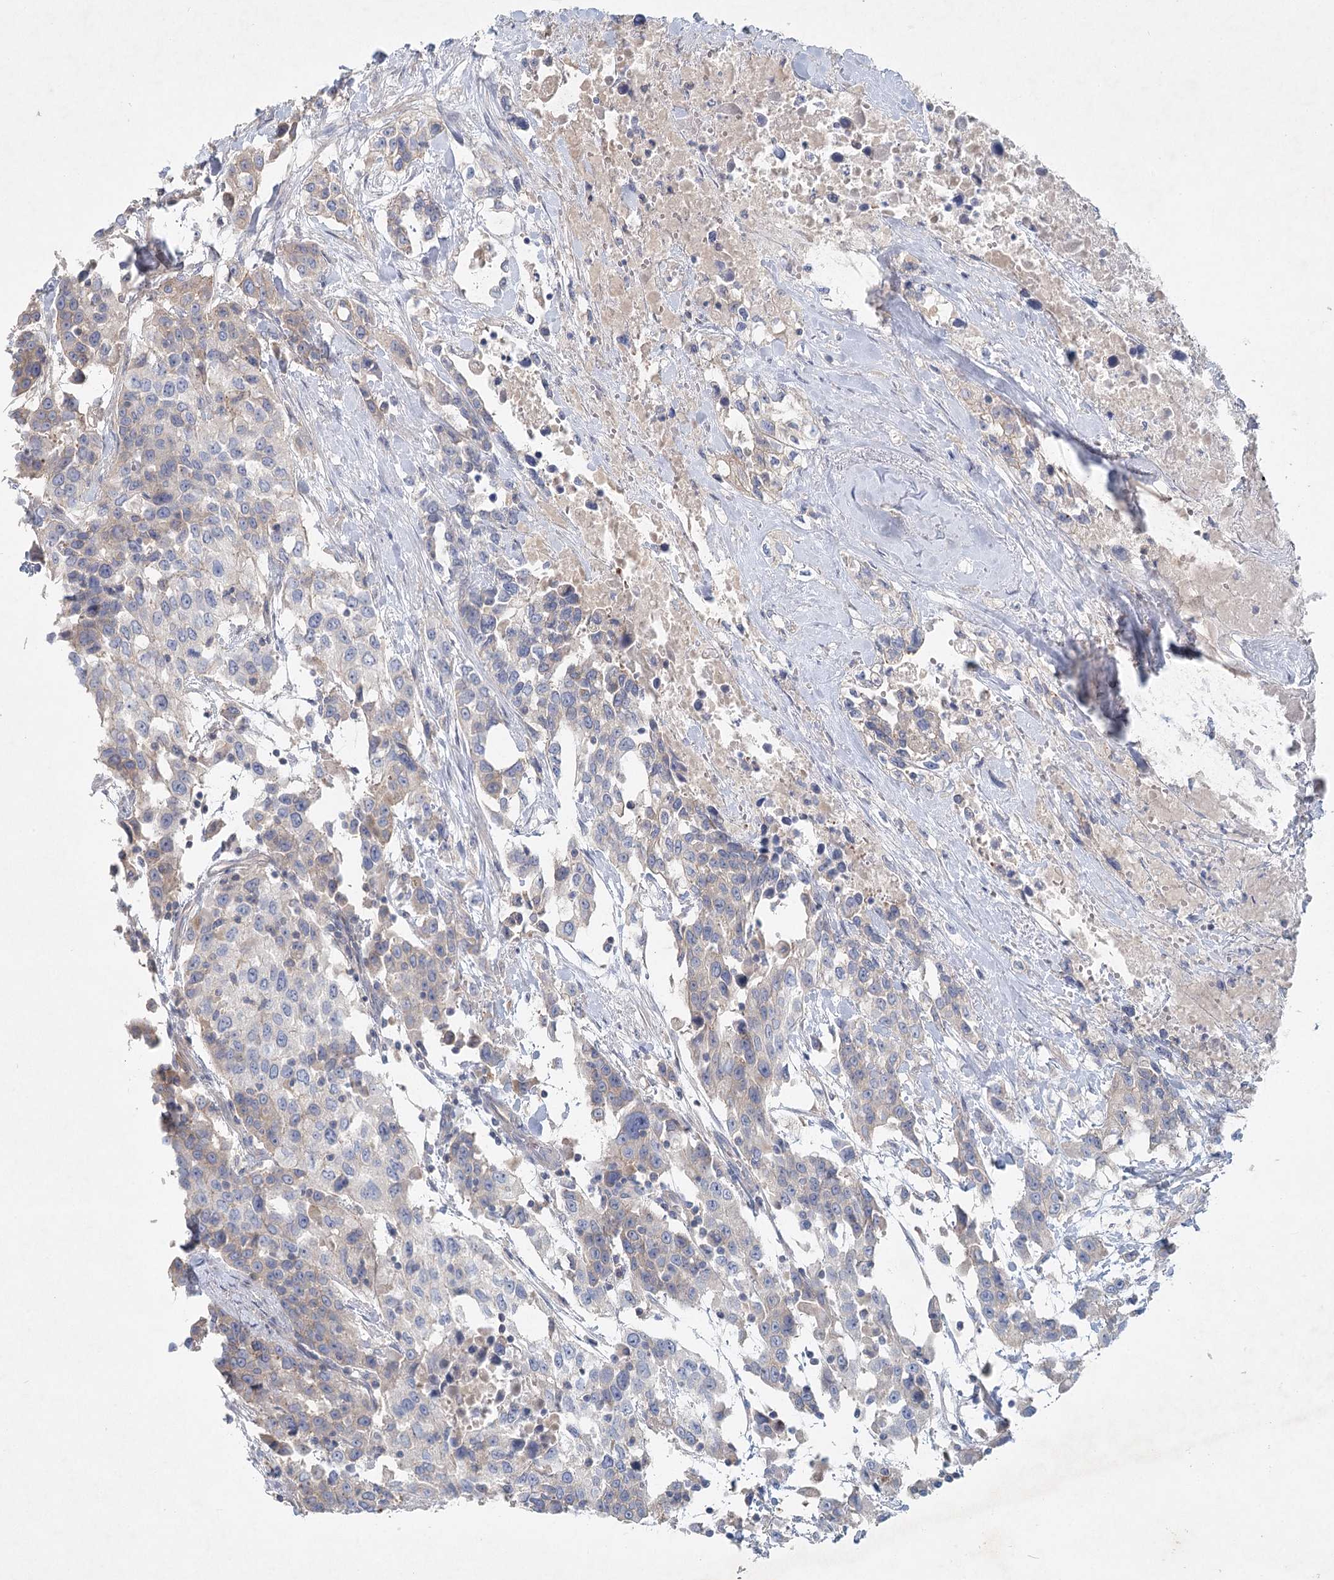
{"staining": {"intensity": "negative", "quantity": "none", "location": "none"}, "tissue": "urothelial cancer", "cell_type": "Tumor cells", "image_type": "cancer", "snomed": [{"axis": "morphology", "description": "Urothelial carcinoma, High grade"}, {"axis": "topography", "description": "Urinary bladder"}], "caption": "High magnification brightfield microscopy of urothelial cancer stained with DAB (3,3'-diaminobenzidine) (brown) and counterstained with hematoxylin (blue): tumor cells show no significant staining.", "gene": "DNMBP", "patient": {"sex": "female", "age": 80}}